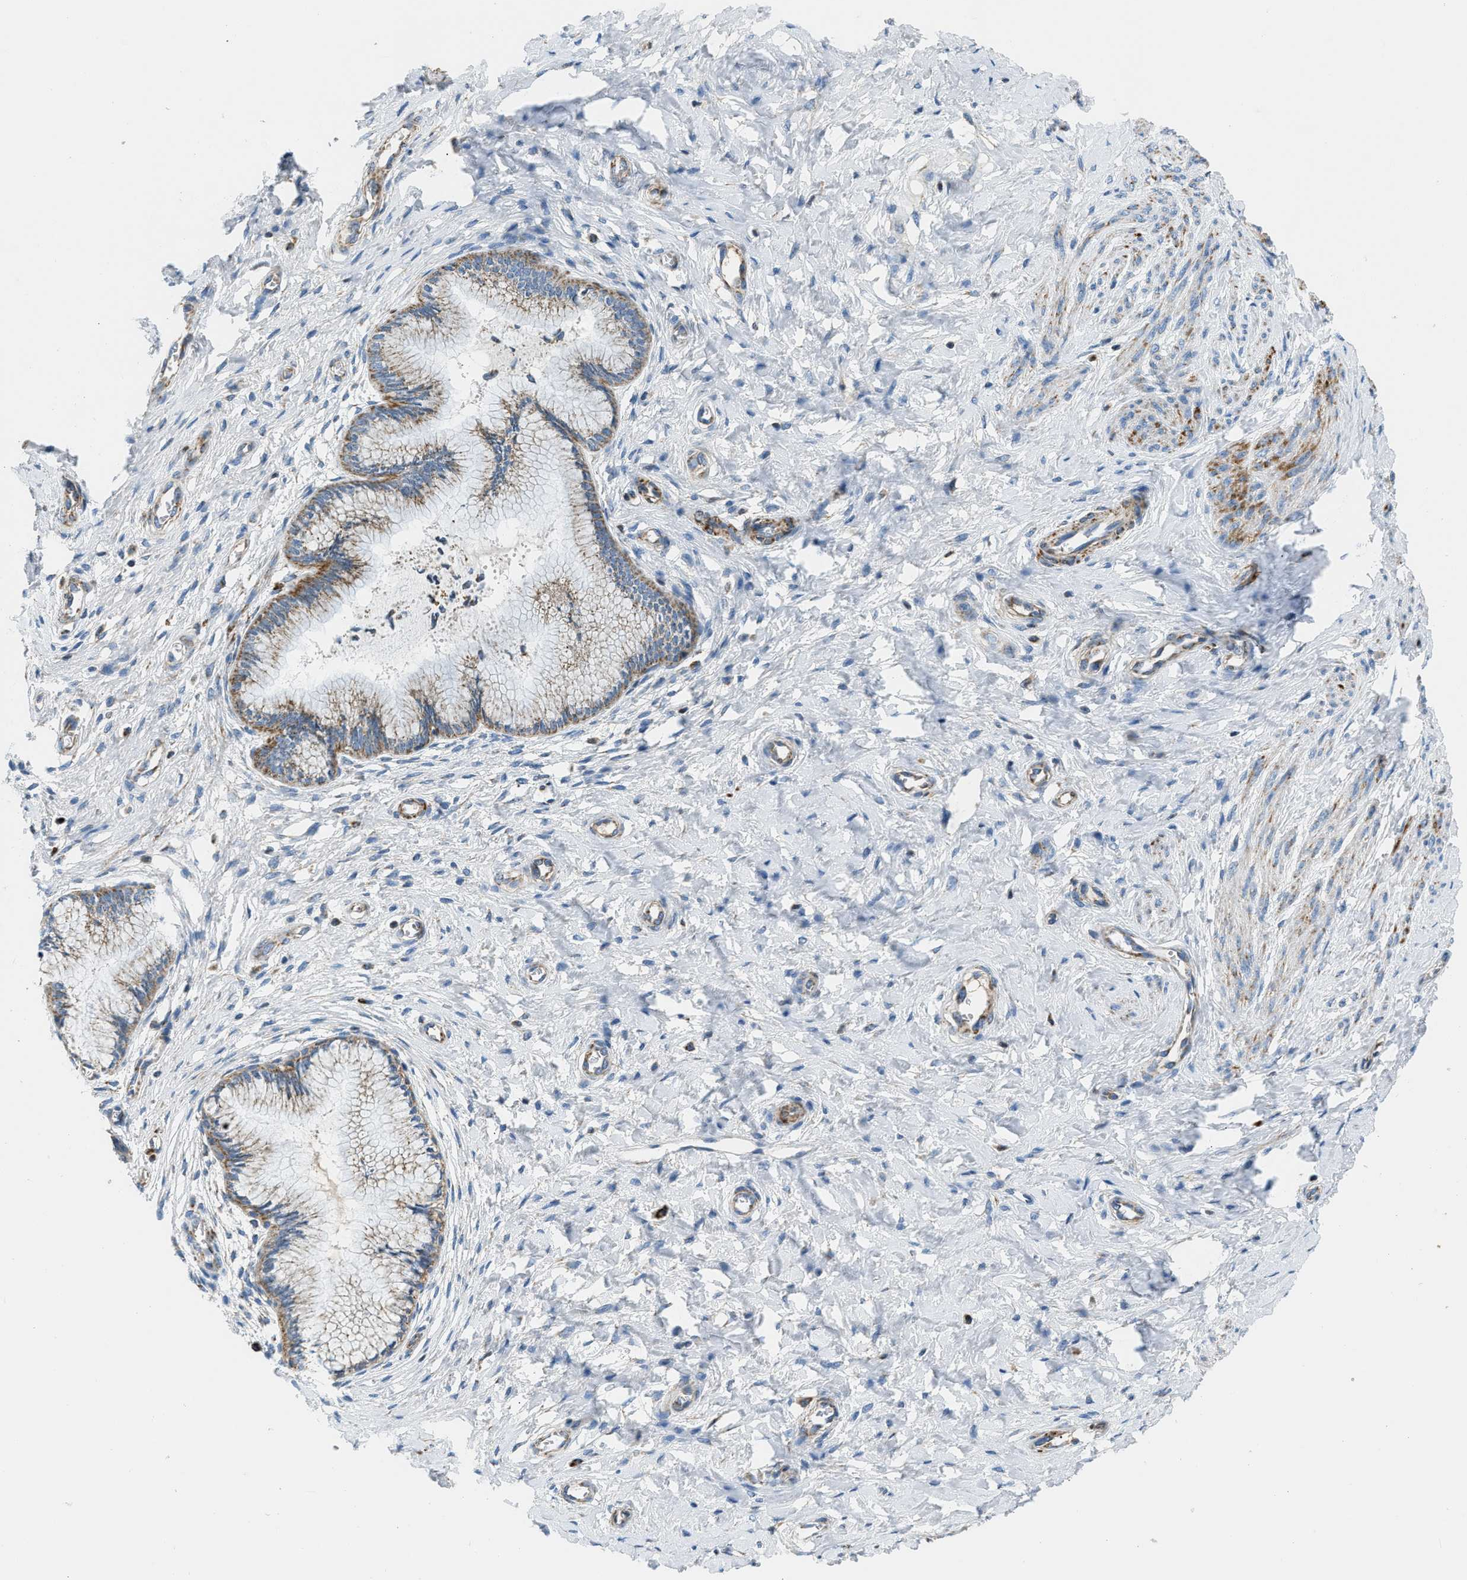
{"staining": {"intensity": "moderate", "quantity": ">75%", "location": "cytoplasmic/membranous"}, "tissue": "cervix", "cell_type": "Glandular cells", "image_type": "normal", "snomed": [{"axis": "morphology", "description": "Normal tissue, NOS"}, {"axis": "topography", "description": "Cervix"}], "caption": "Immunohistochemistry (DAB (3,3'-diaminobenzidine)) staining of normal human cervix displays moderate cytoplasmic/membranous protein positivity in approximately >75% of glandular cells. (IHC, brightfield microscopy, high magnification).", "gene": "ACADVL", "patient": {"sex": "female", "age": 55}}